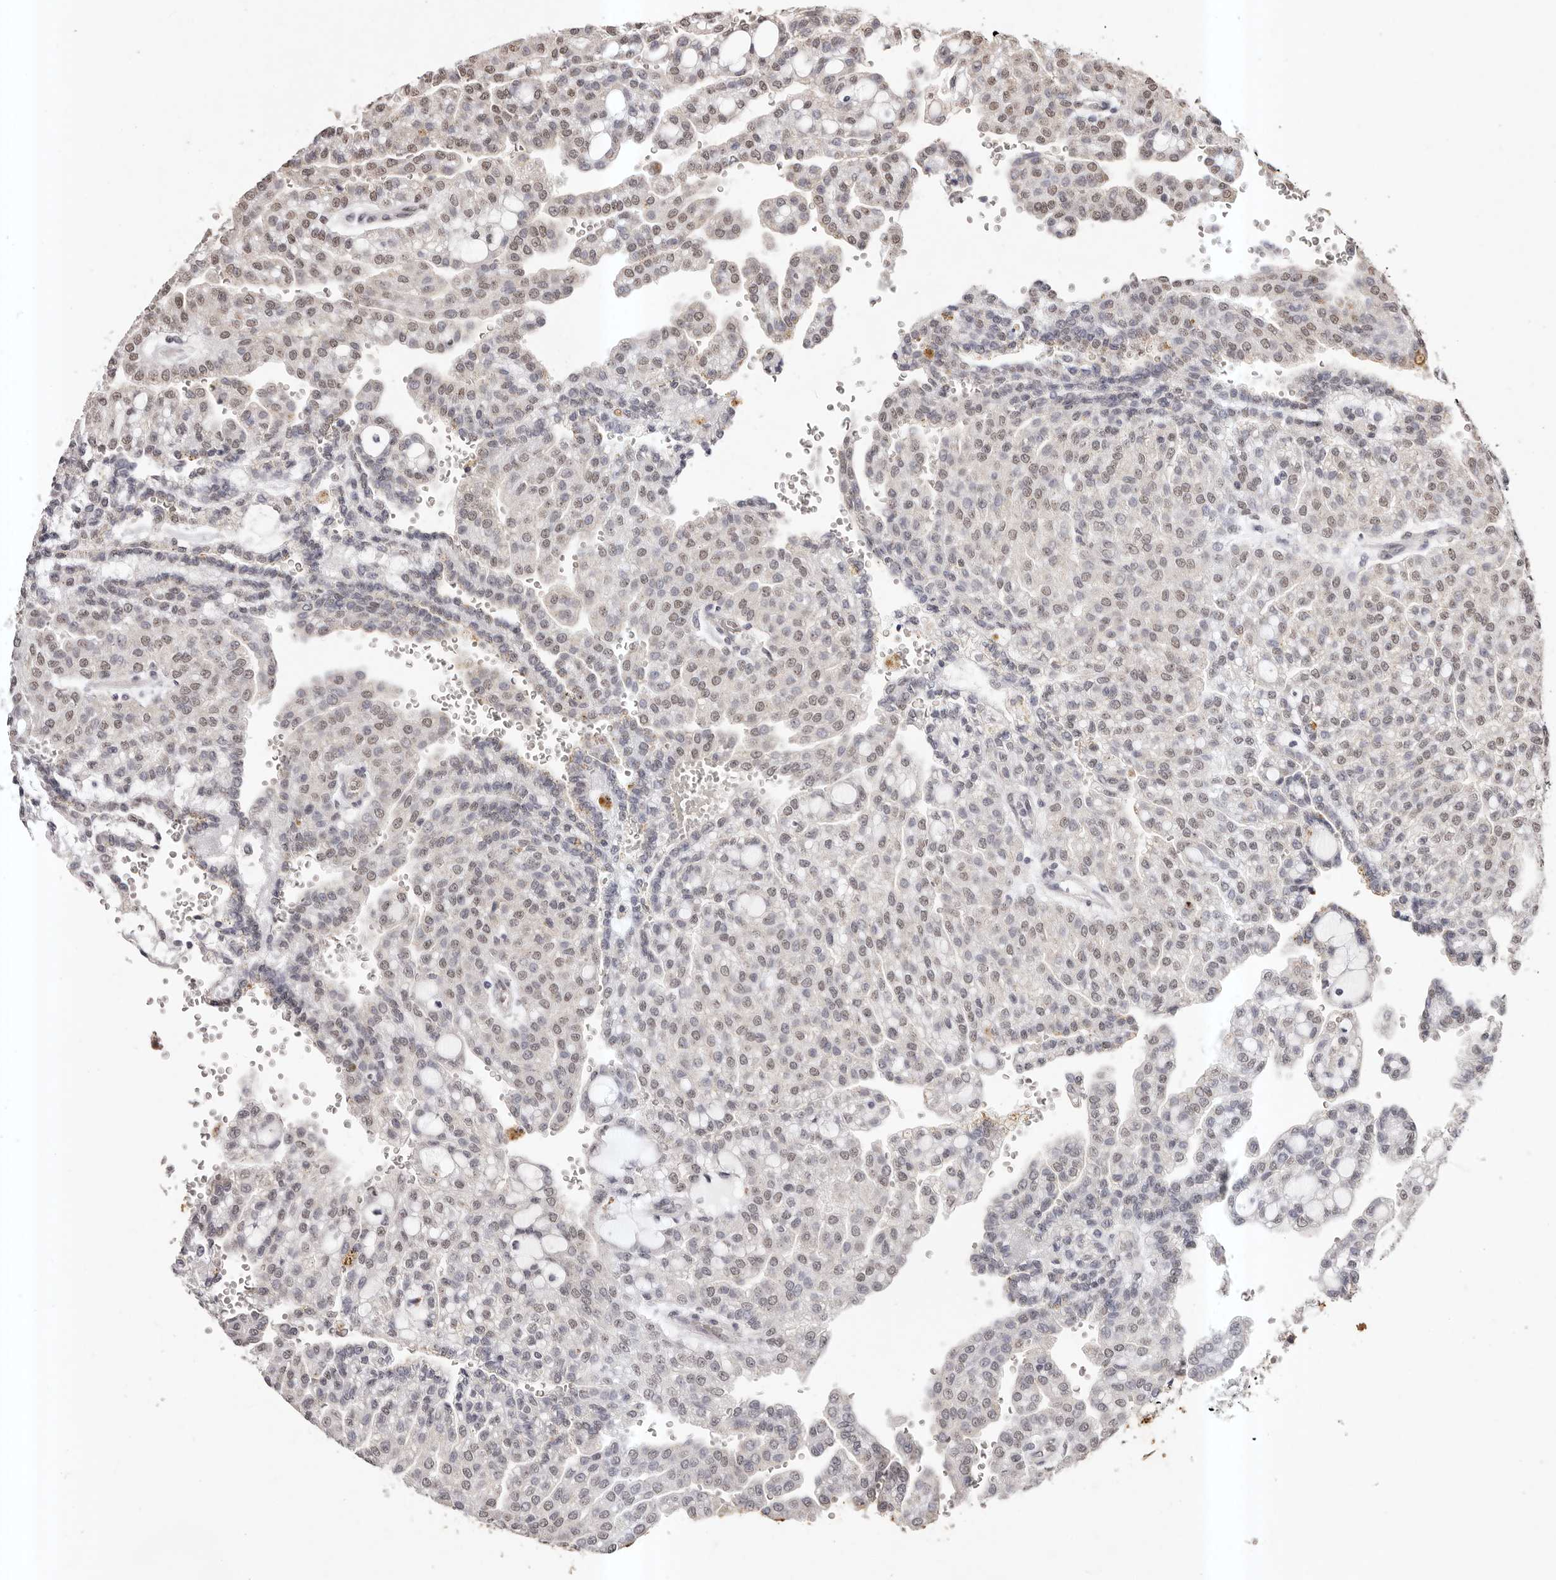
{"staining": {"intensity": "moderate", "quantity": "25%-75%", "location": "nuclear"}, "tissue": "renal cancer", "cell_type": "Tumor cells", "image_type": "cancer", "snomed": [{"axis": "morphology", "description": "Adenocarcinoma, NOS"}, {"axis": "topography", "description": "Kidney"}], "caption": "Protein staining exhibits moderate nuclear positivity in approximately 25%-75% of tumor cells in renal adenocarcinoma. The staining is performed using DAB brown chromogen to label protein expression. The nuclei are counter-stained blue using hematoxylin.", "gene": "RPS6KA5", "patient": {"sex": "male", "age": 63}}